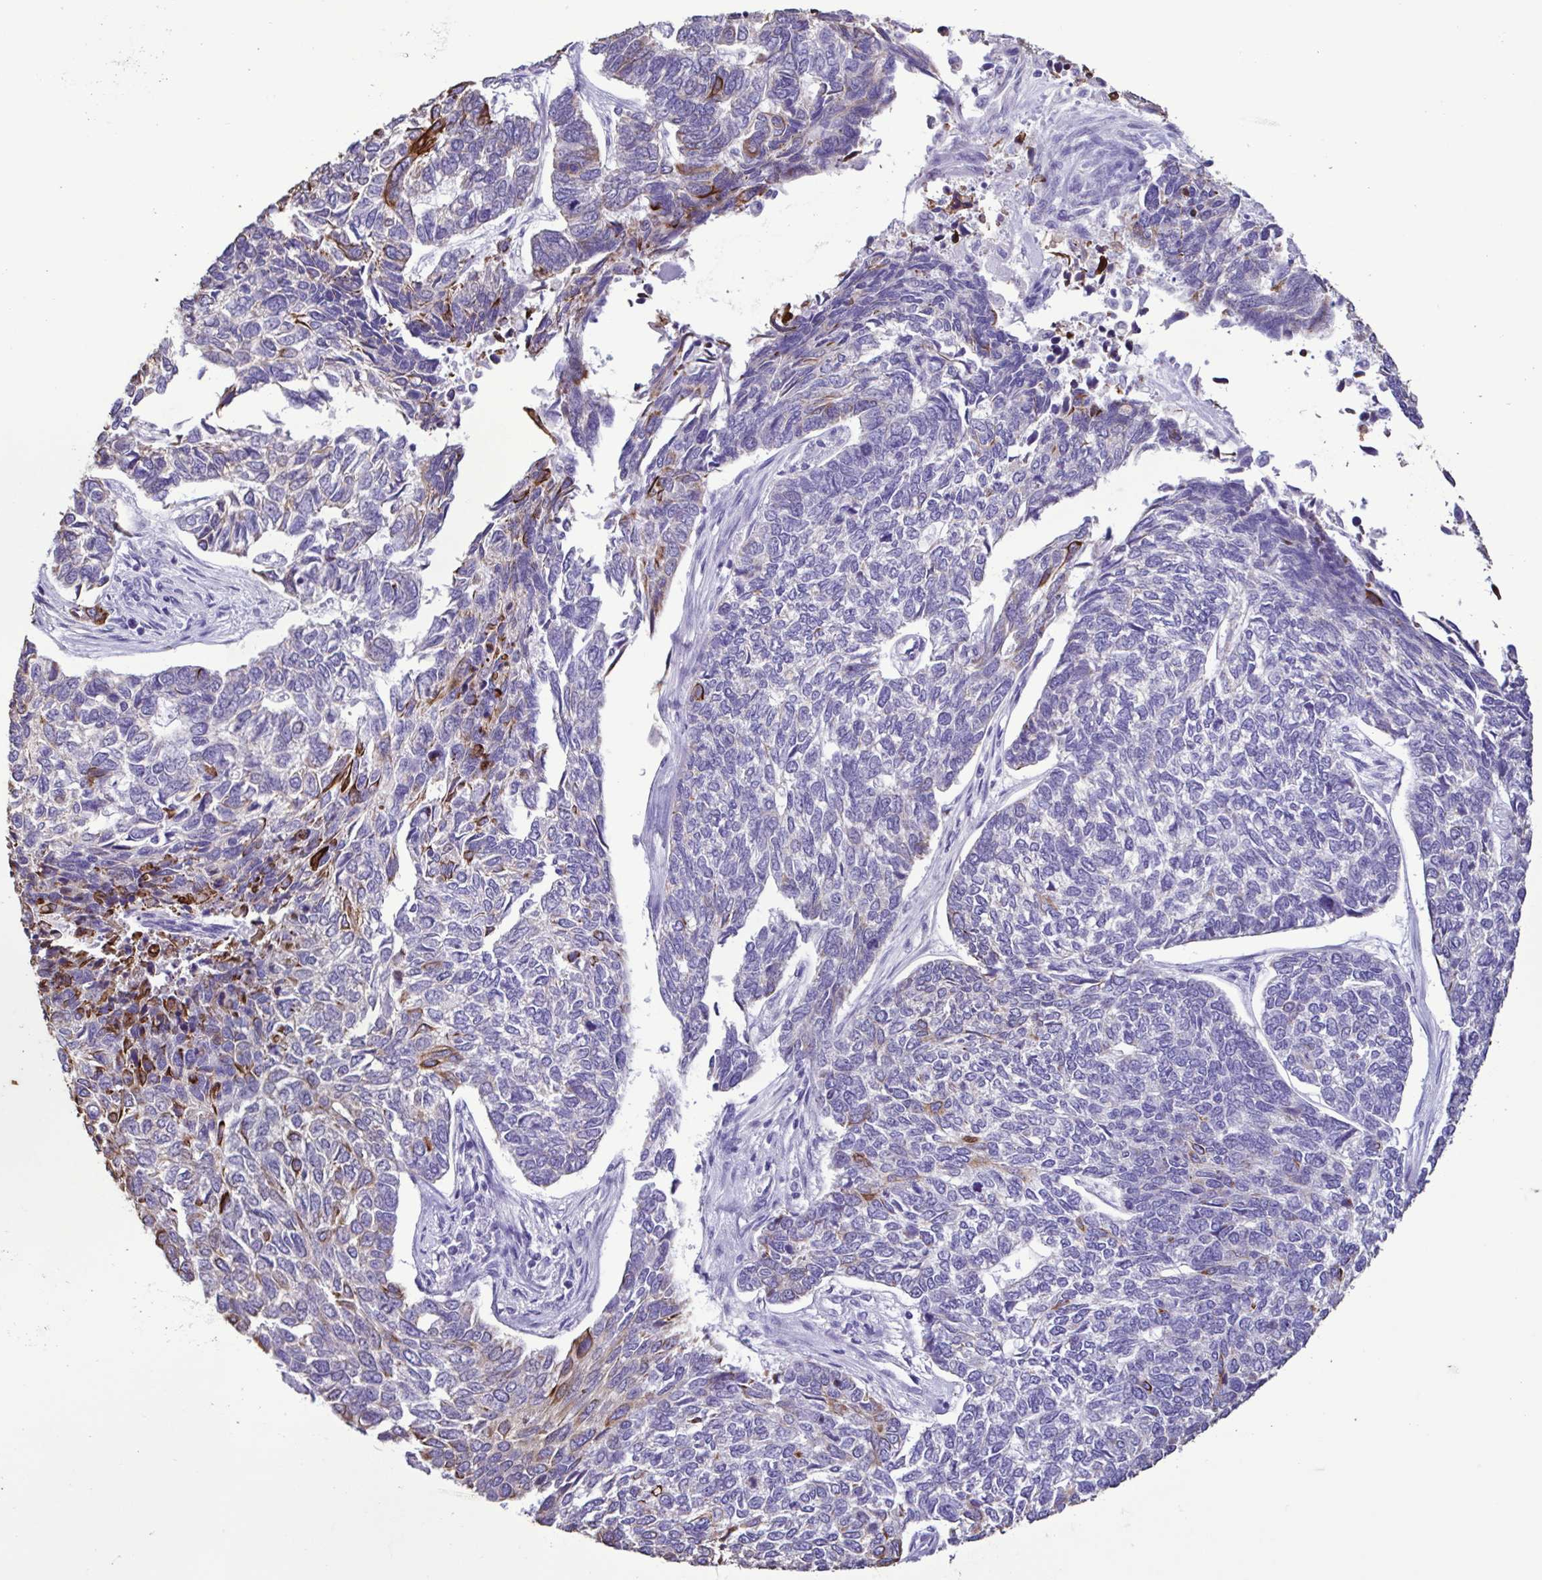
{"staining": {"intensity": "strong", "quantity": "<25%", "location": "cytoplasmic/membranous"}, "tissue": "skin cancer", "cell_type": "Tumor cells", "image_type": "cancer", "snomed": [{"axis": "morphology", "description": "Basal cell carcinoma"}, {"axis": "topography", "description": "Skin"}], "caption": "A brown stain highlights strong cytoplasmic/membranous expression of a protein in human skin cancer (basal cell carcinoma) tumor cells.", "gene": "PLA2G4E", "patient": {"sex": "female", "age": 65}}